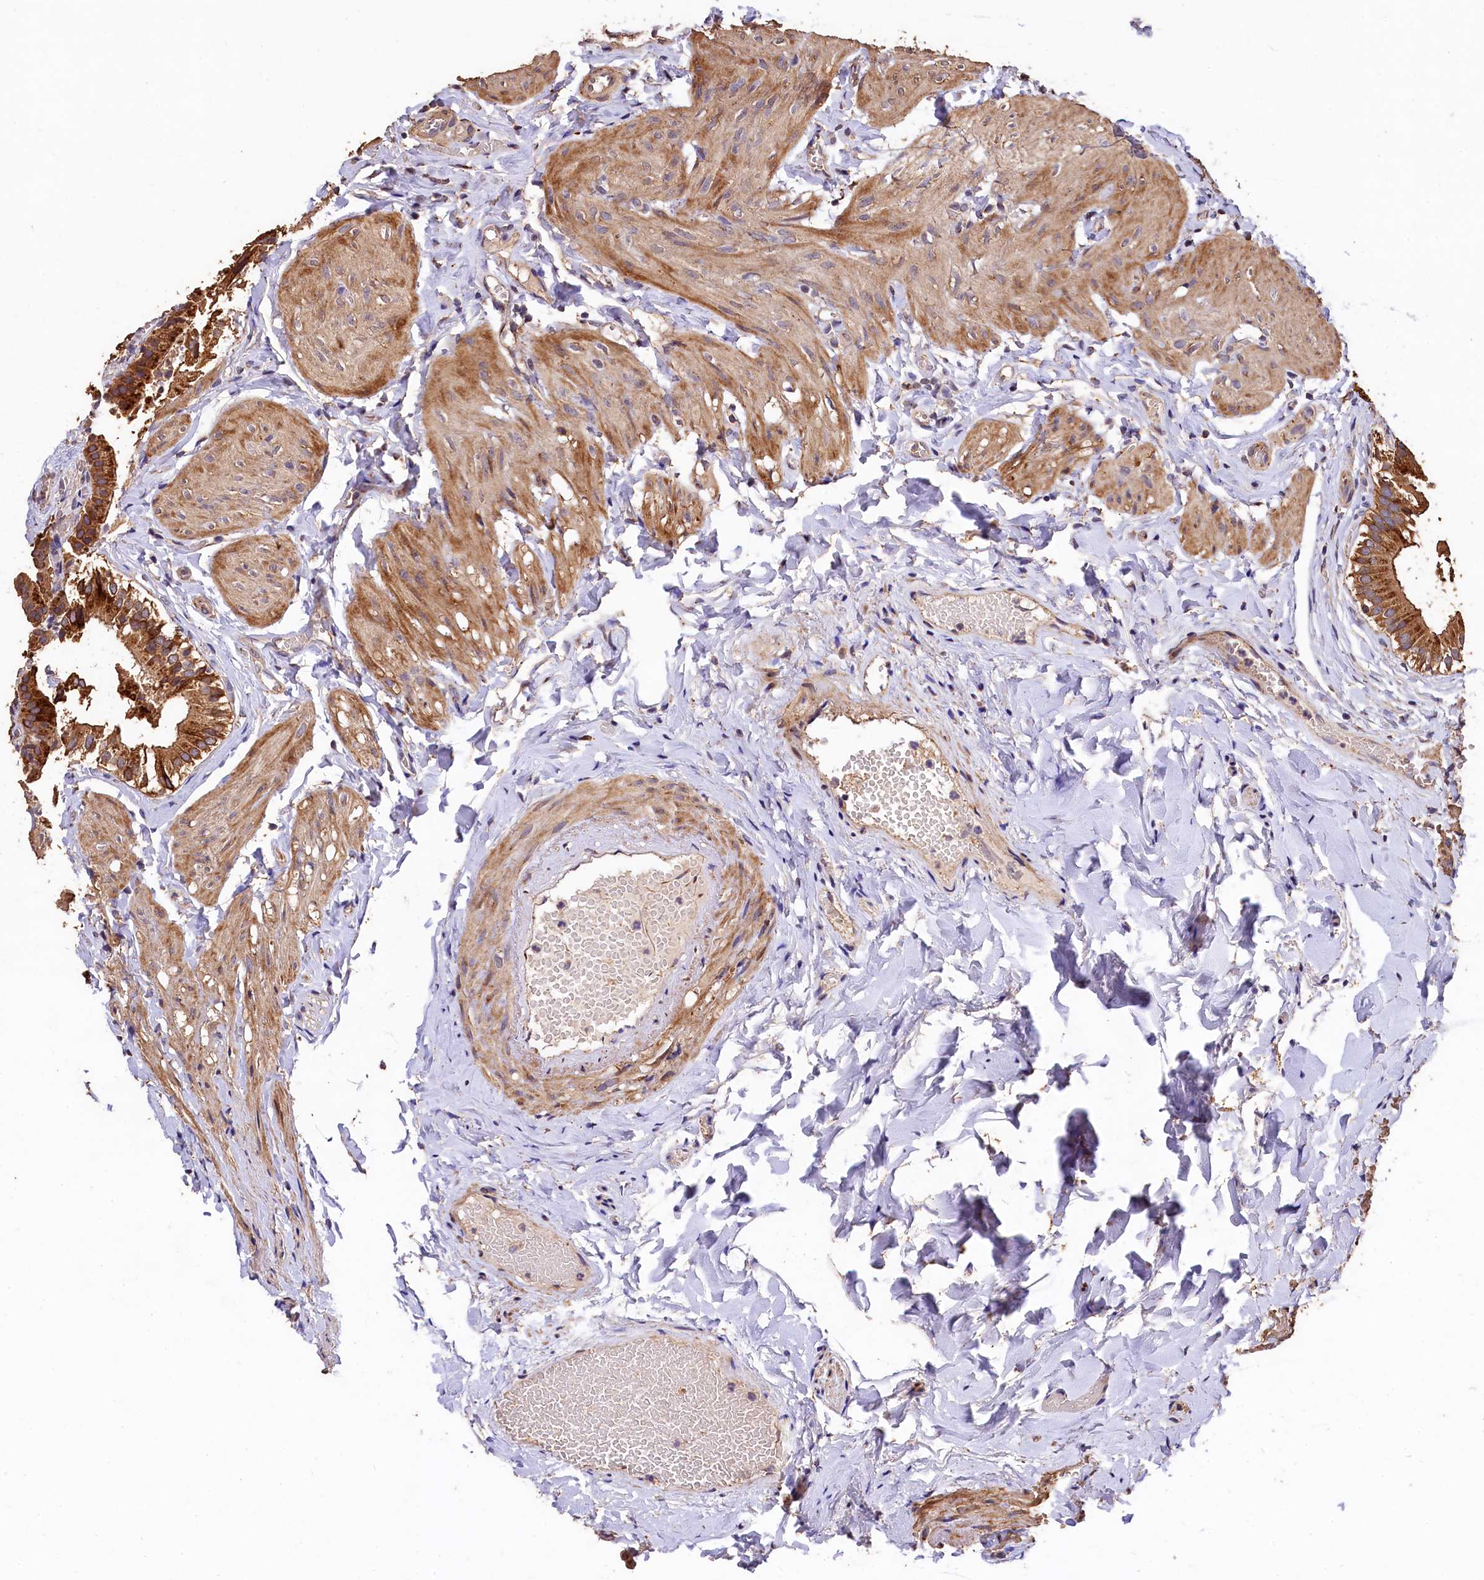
{"staining": {"intensity": "moderate", "quantity": ">75%", "location": "cytoplasmic/membranous"}, "tissue": "gallbladder", "cell_type": "Glandular cells", "image_type": "normal", "snomed": [{"axis": "morphology", "description": "Normal tissue, NOS"}, {"axis": "topography", "description": "Gallbladder"}], "caption": "Protein expression analysis of benign human gallbladder reveals moderate cytoplasmic/membranous positivity in about >75% of glandular cells. The staining was performed using DAB to visualize the protein expression in brown, while the nuclei were stained in blue with hematoxylin (Magnification: 20x).", "gene": "LSM4", "patient": {"sex": "female", "age": 47}}